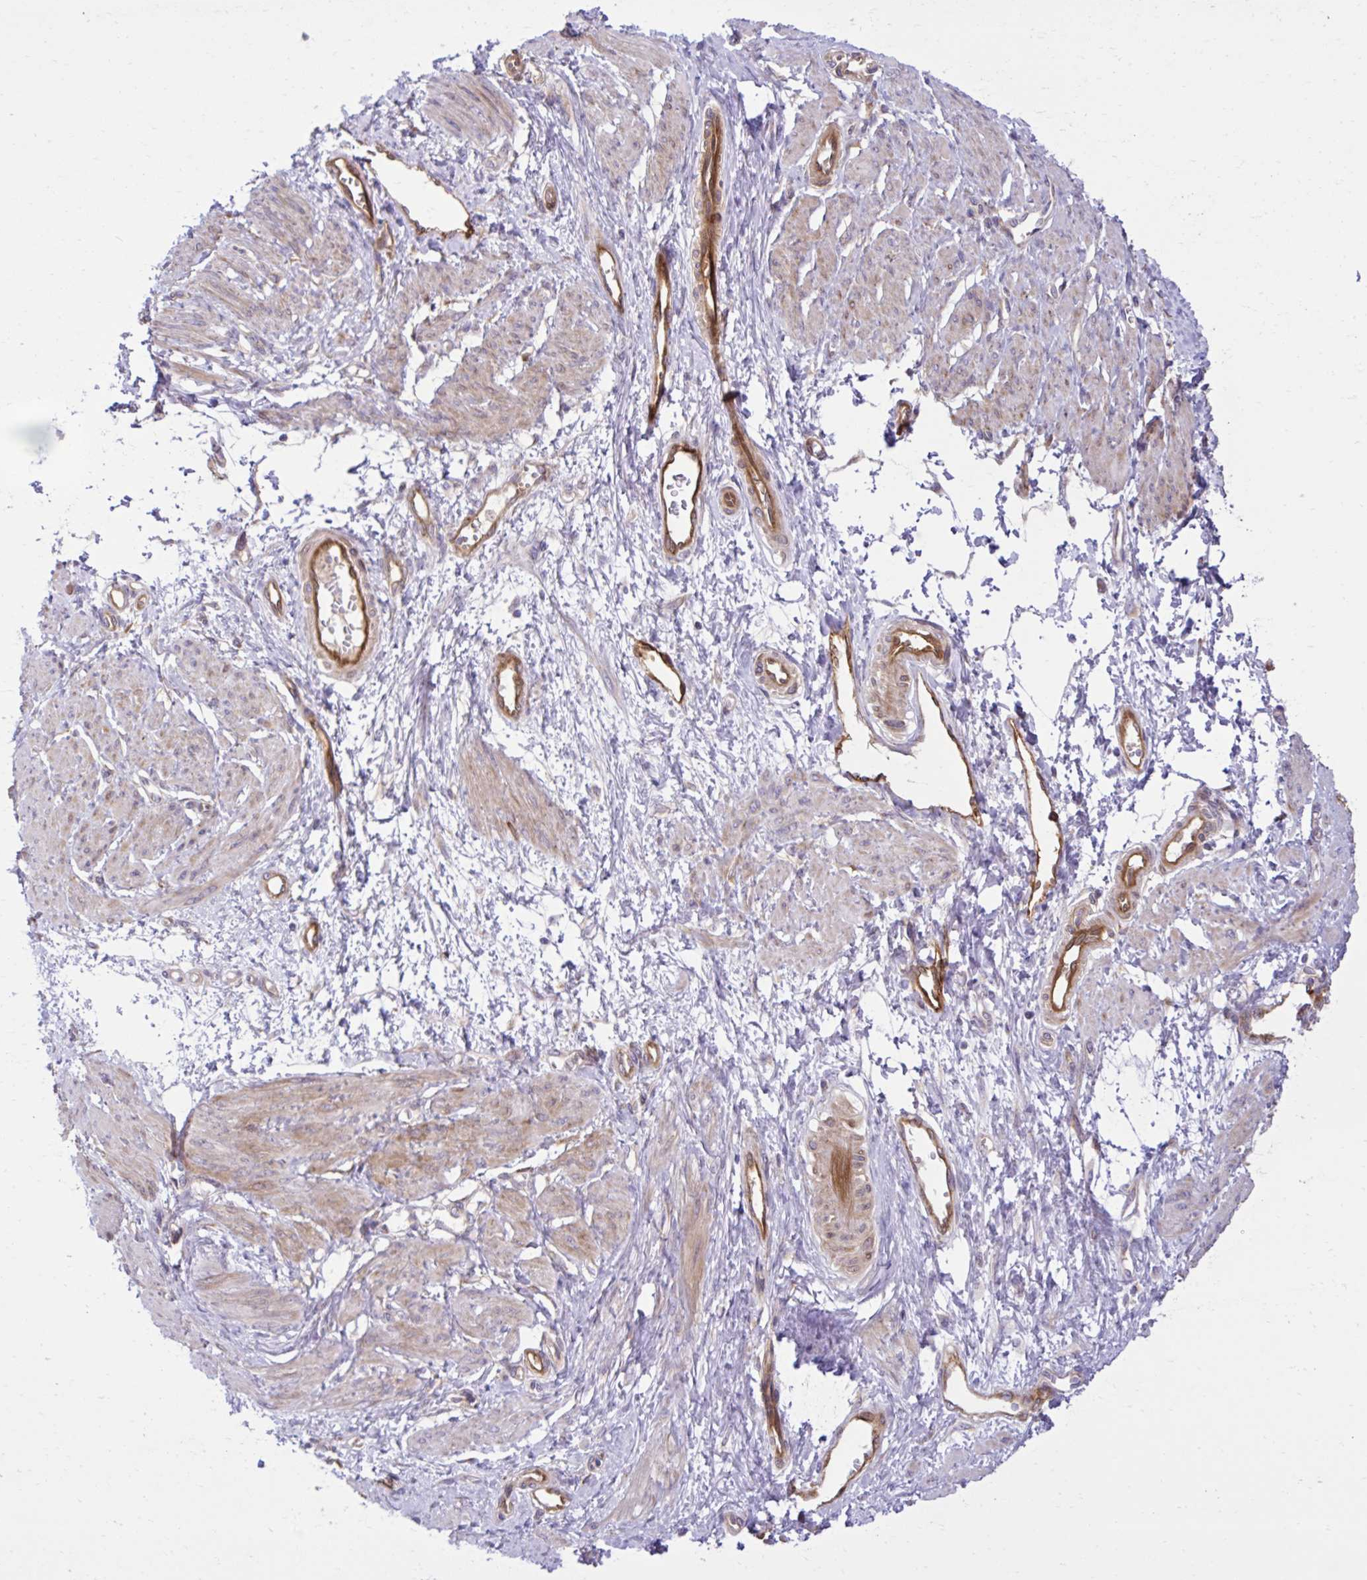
{"staining": {"intensity": "weak", "quantity": "25%-75%", "location": "cytoplasmic/membranous"}, "tissue": "smooth muscle", "cell_type": "Smooth muscle cells", "image_type": "normal", "snomed": [{"axis": "morphology", "description": "Normal tissue, NOS"}, {"axis": "topography", "description": "Smooth muscle"}, {"axis": "topography", "description": "Uterus"}], "caption": "This is a histology image of immunohistochemistry staining of unremarkable smooth muscle, which shows weak staining in the cytoplasmic/membranous of smooth muscle cells.", "gene": "LIMS1", "patient": {"sex": "female", "age": 39}}